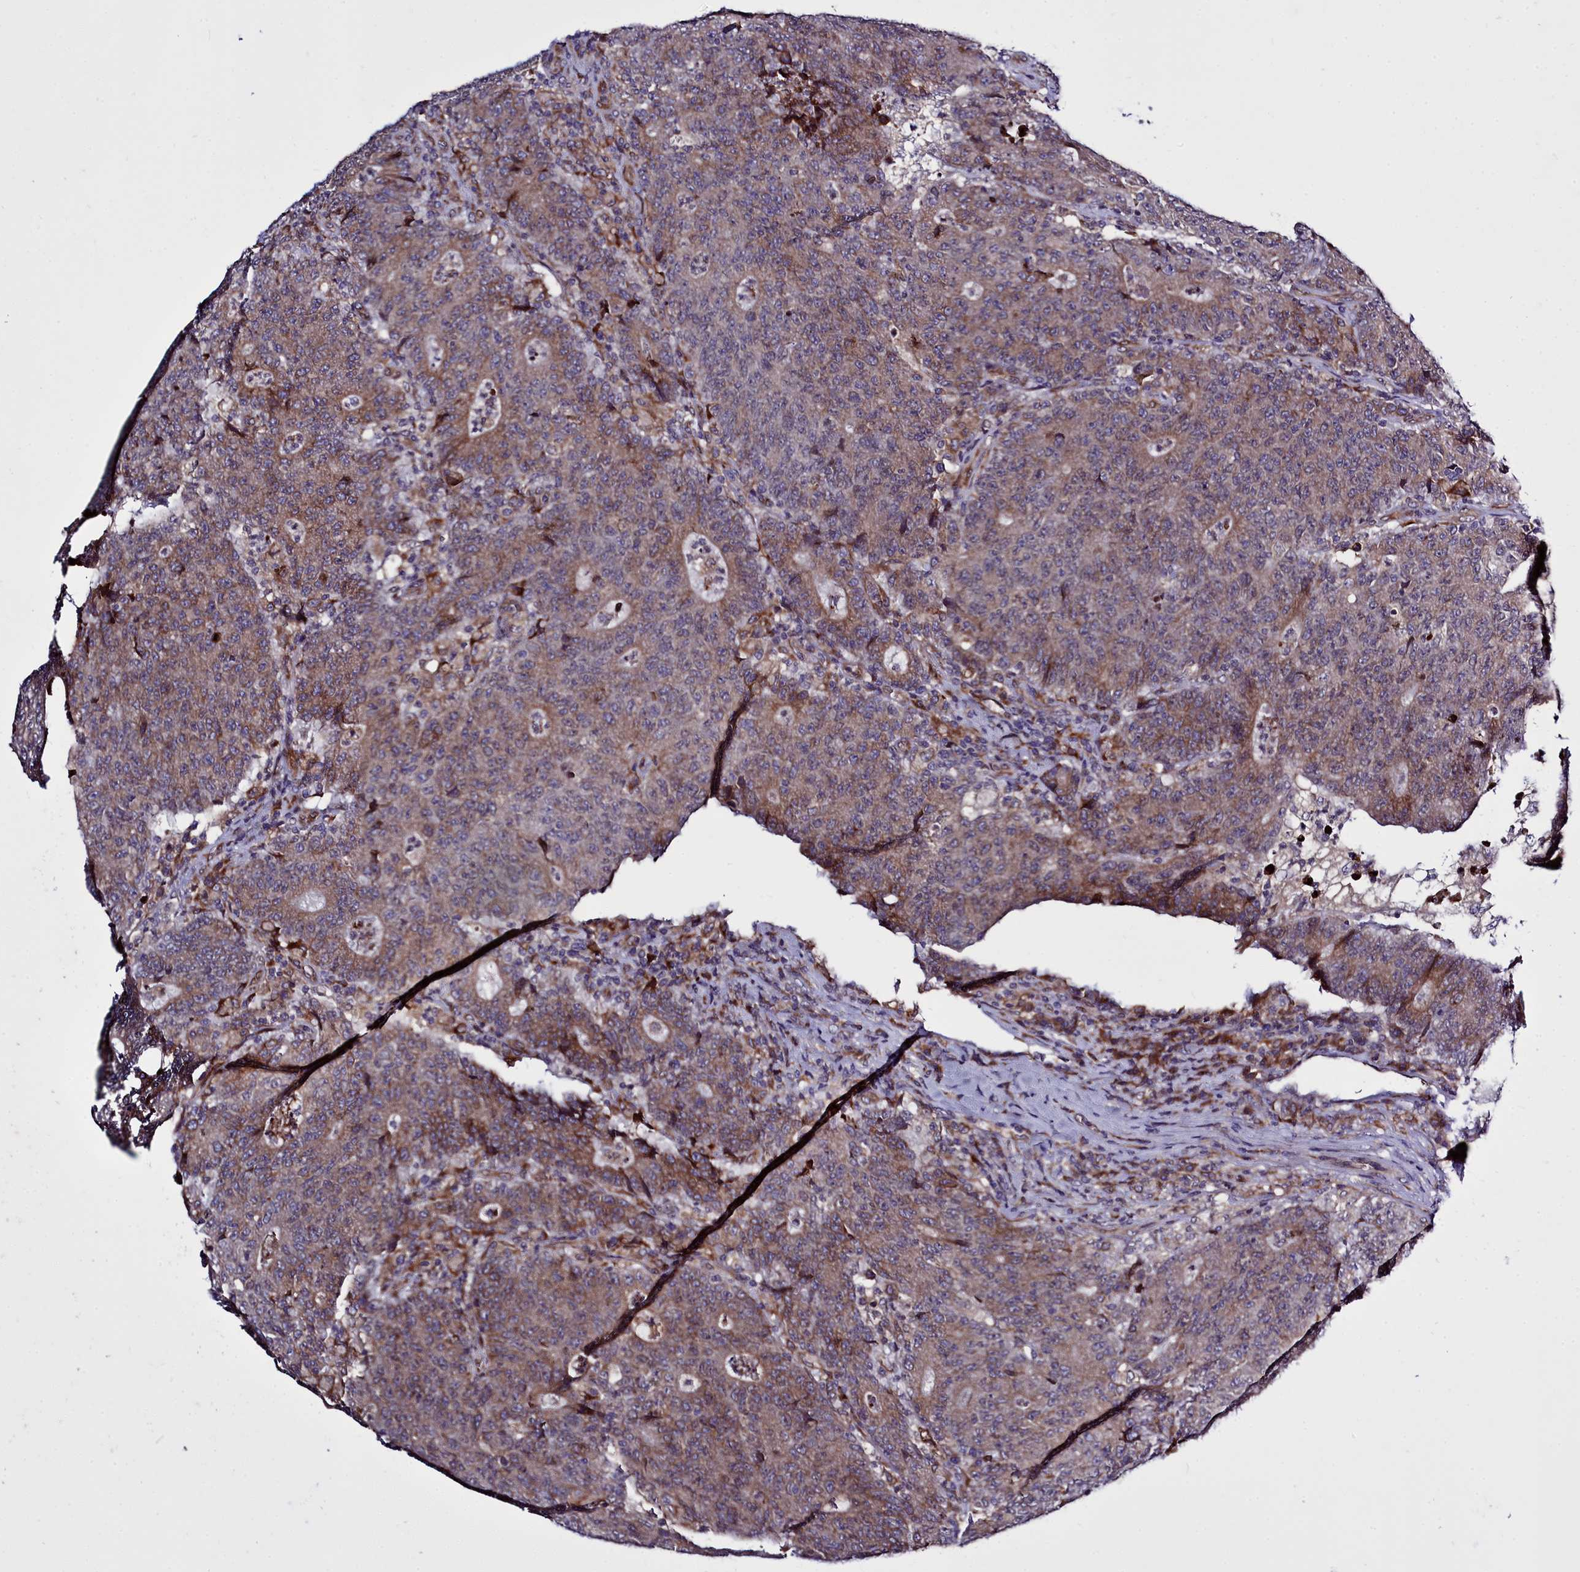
{"staining": {"intensity": "weak", "quantity": ">75%", "location": "cytoplasmic/membranous"}, "tissue": "colorectal cancer", "cell_type": "Tumor cells", "image_type": "cancer", "snomed": [{"axis": "morphology", "description": "Adenocarcinoma, NOS"}, {"axis": "topography", "description": "Colon"}], "caption": "This is a photomicrograph of immunohistochemistry staining of colorectal cancer (adenocarcinoma), which shows weak positivity in the cytoplasmic/membranous of tumor cells.", "gene": "RAPGEF4", "patient": {"sex": "female", "age": 75}}